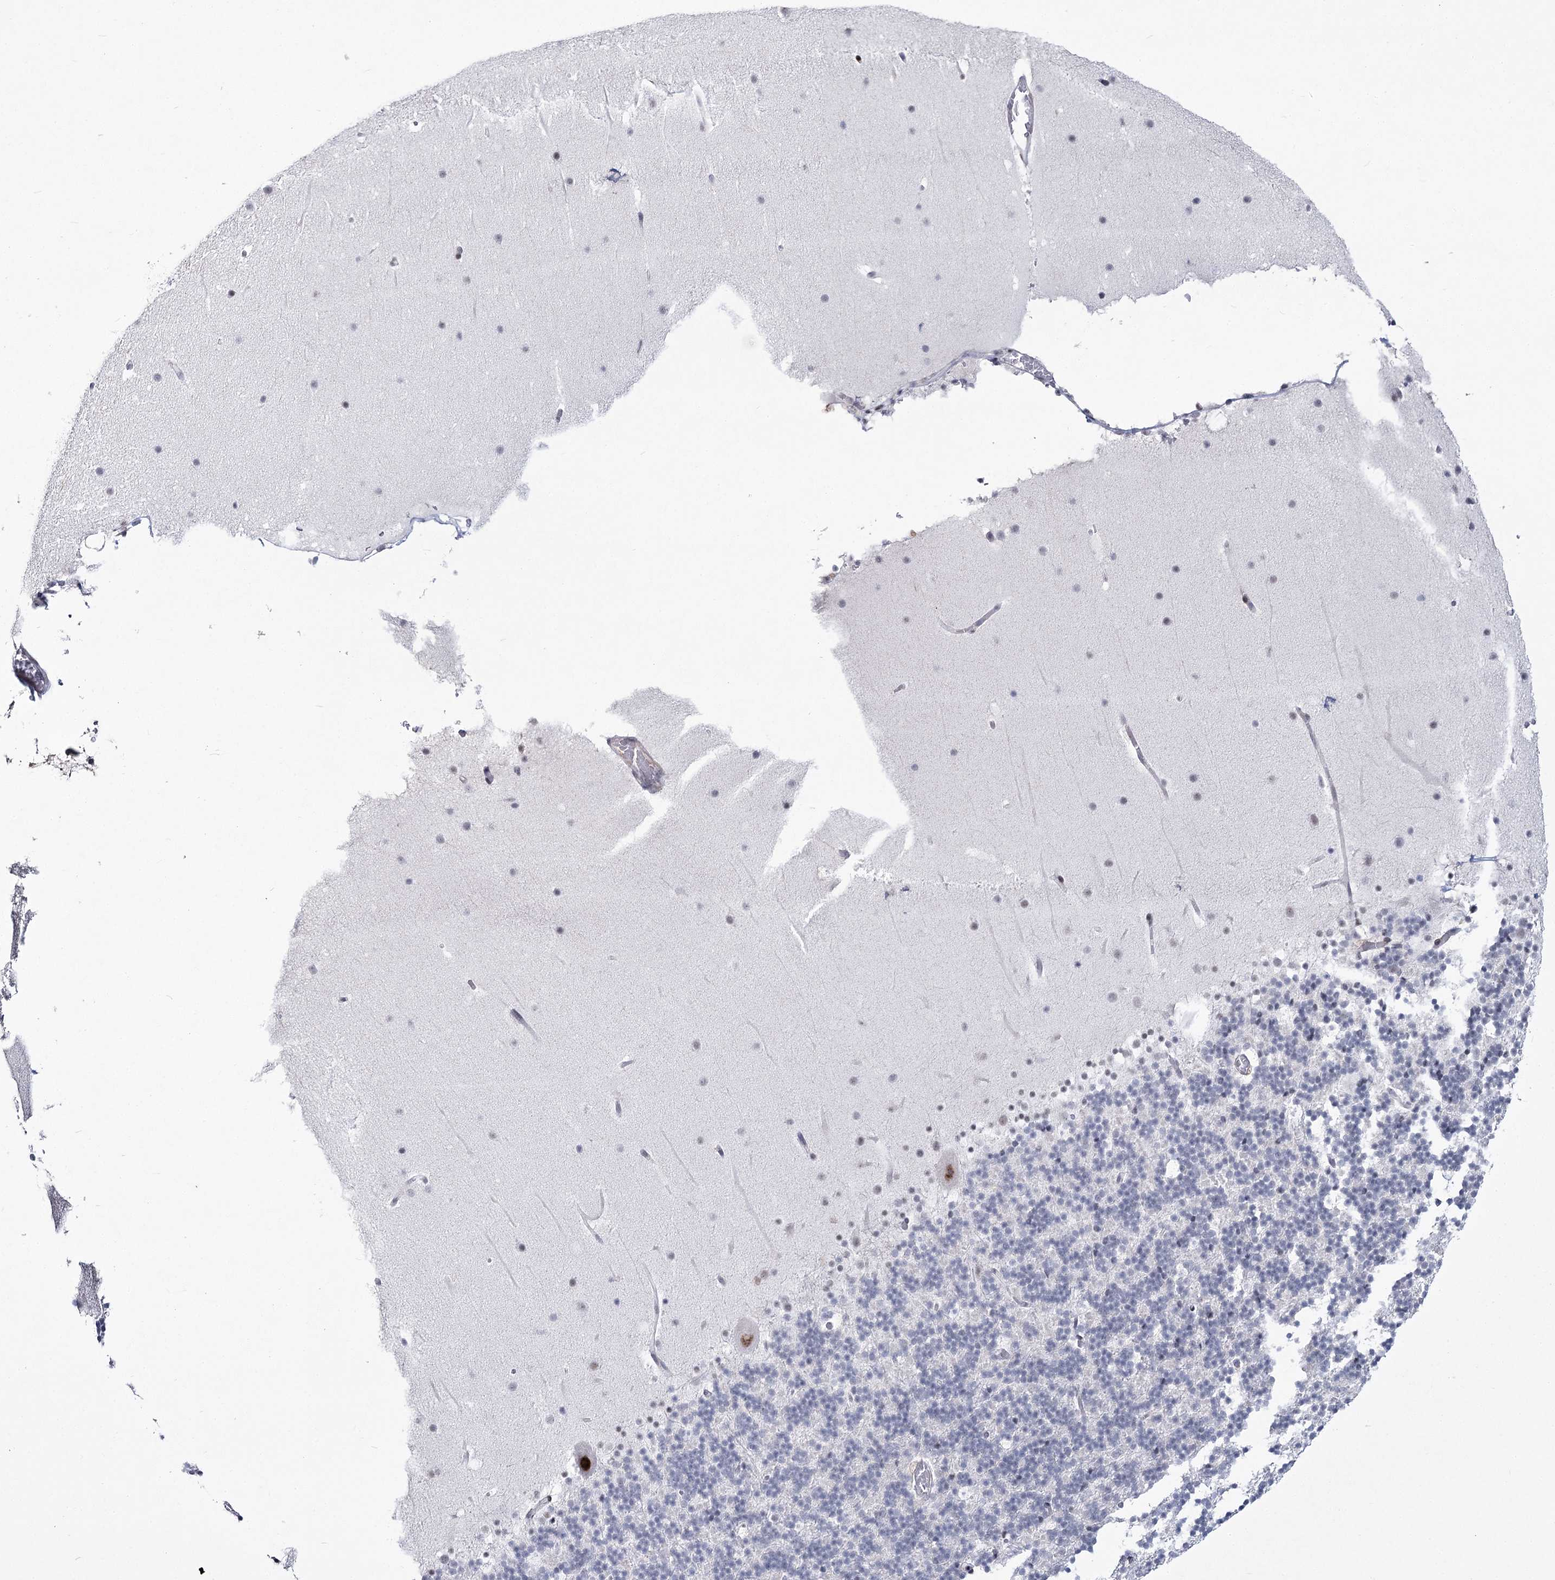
{"staining": {"intensity": "negative", "quantity": "none", "location": "none"}, "tissue": "cerebellum", "cell_type": "Cells in granular layer", "image_type": "normal", "snomed": [{"axis": "morphology", "description": "Normal tissue, NOS"}, {"axis": "topography", "description": "Cerebellum"}], "caption": "Histopathology image shows no significant protein expression in cells in granular layer of unremarkable cerebellum.", "gene": "YBX3", "patient": {"sex": "male", "age": 57}}